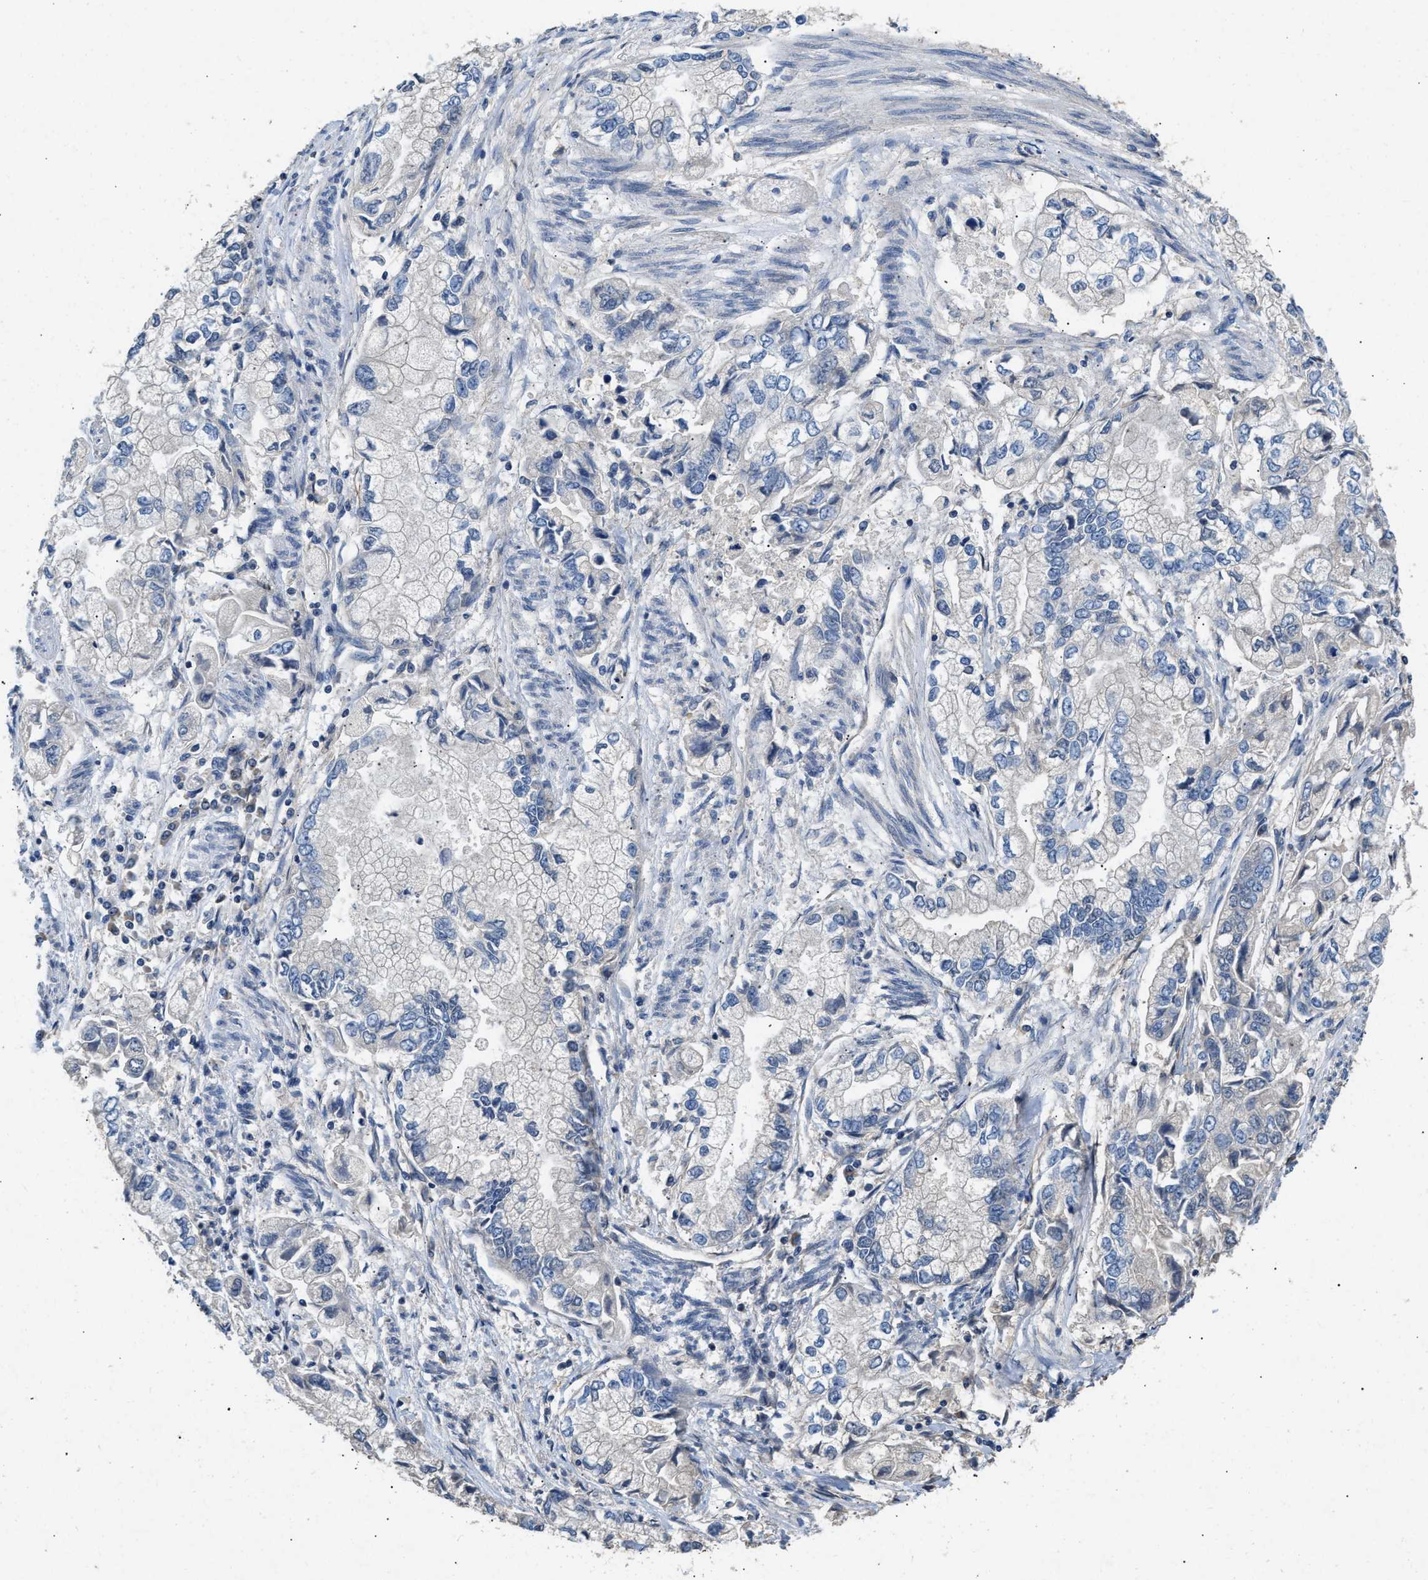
{"staining": {"intensity": "negative", "quantity": "none", "location": "none"}, "tissue": "stomach cancer", "cell_type": "Tumor cells", "image_type": "cancer", "snomed": [{"axis": "morphology", "description": "Normal tissue, NOS"}, {"axis": "morphology", "description": "Adenocarcinoma, NOS"}, {"axis": "topography", "description": "Stomach"}], "caption": "Immunohistochemical staining of human stomach cancer displays no significant staining in tumor cells.", "gene": "IL17RC", "patient": {"sex": "male", "age": 62}}